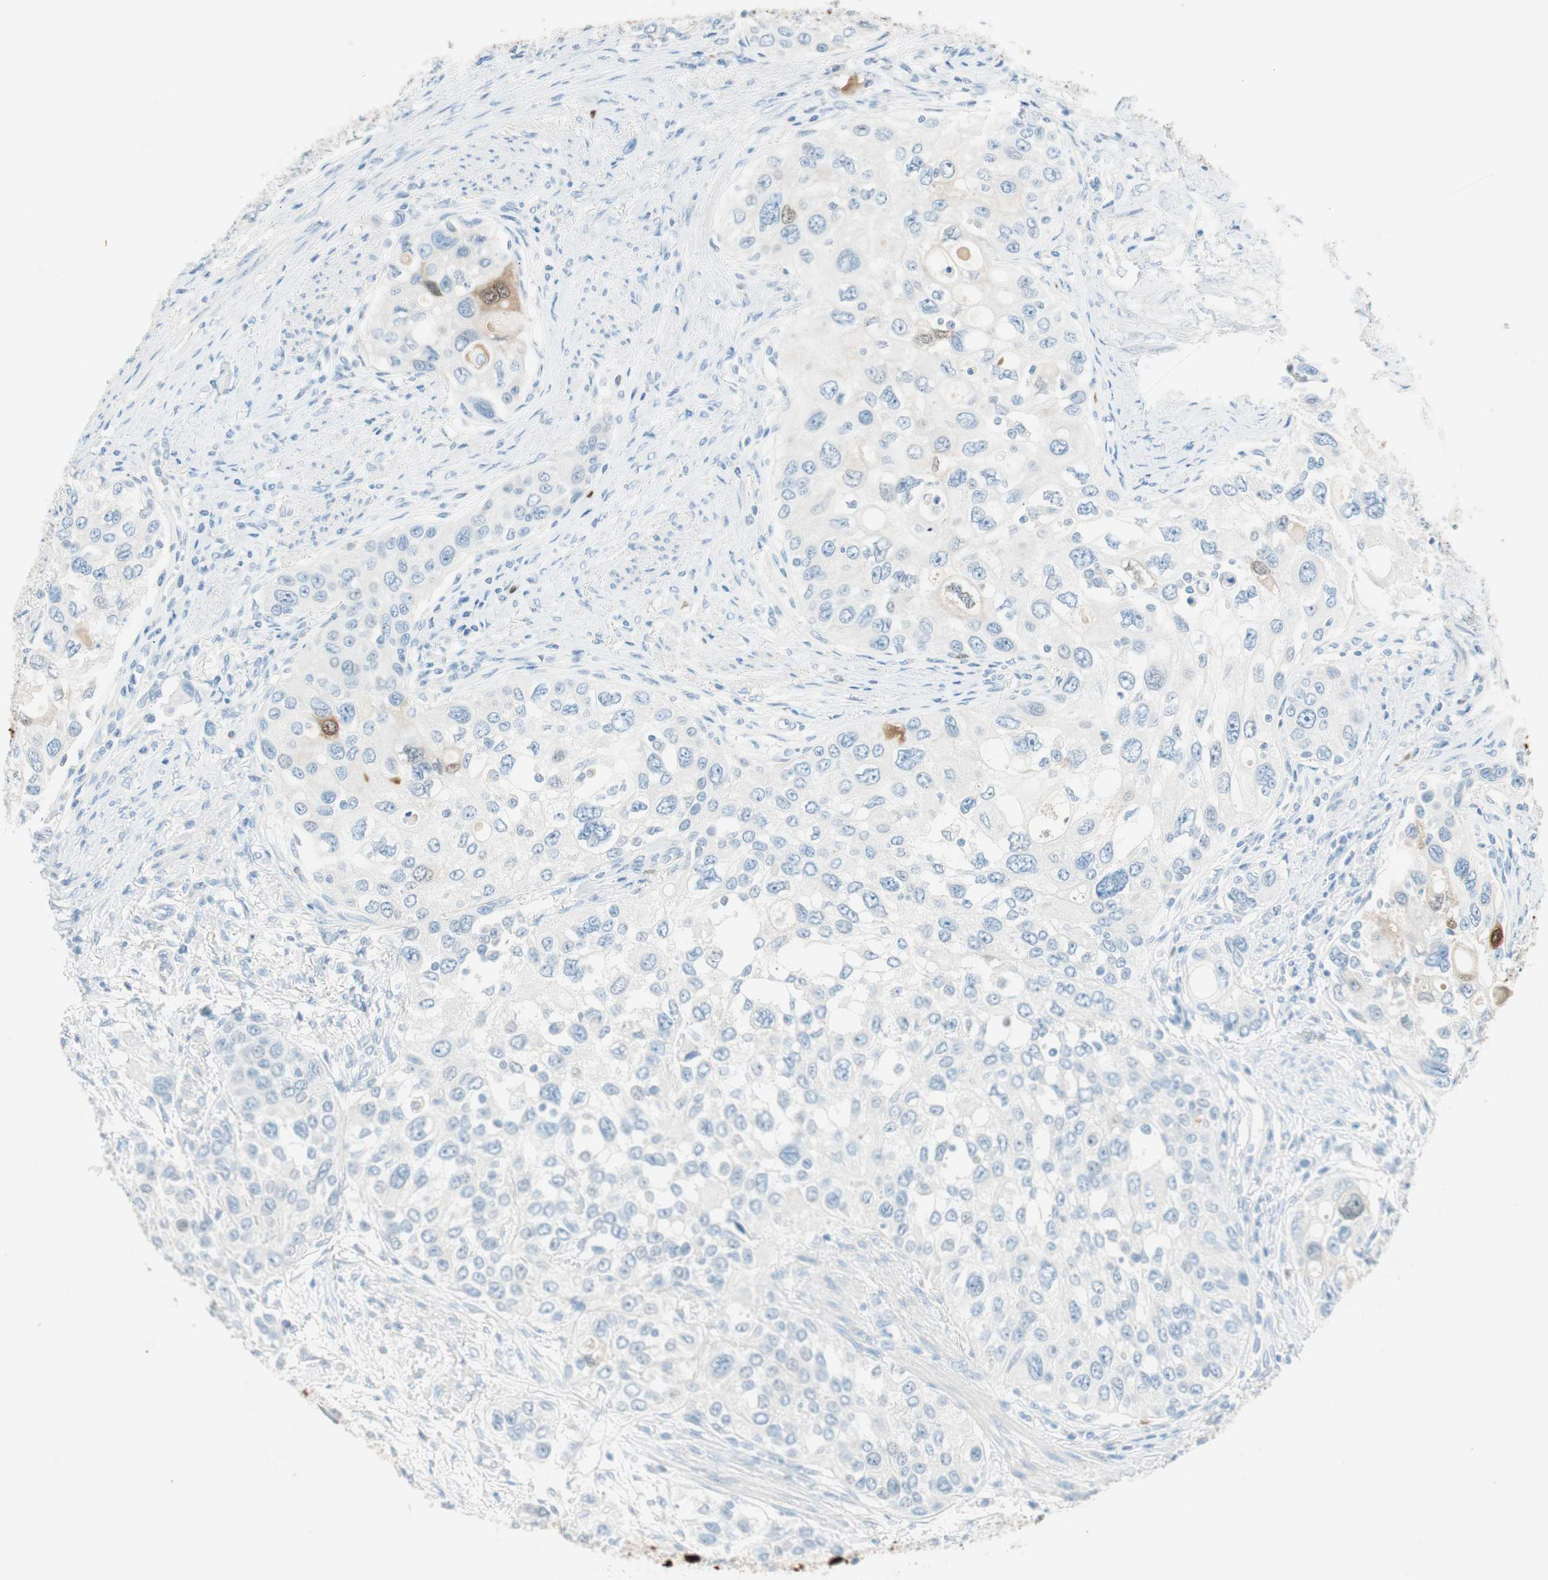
{"staining": {"intensity": "moderate", "quantity": "<25%", "location": "cytoplasmic/membranous,nuclear"}, "tissue": "urothelial cancer", "cell_type": "Tumor cells", "image_type": "cancer", "snomed": [{"axis": "morphology", "description": "Urothelial carcinoma, High grade"}, {"axis": "topography", "description": "Urinary bladder"}], "caption": "This photomicrograph demonstrates IHC staining of high-grade urothelial carcinoma, with low moderate cytoplasmic/membranous and nuclear positivity in about <25% of tumor cells.", "gene": "HPGD", "patient": {"sex": "female", "age": 56}}